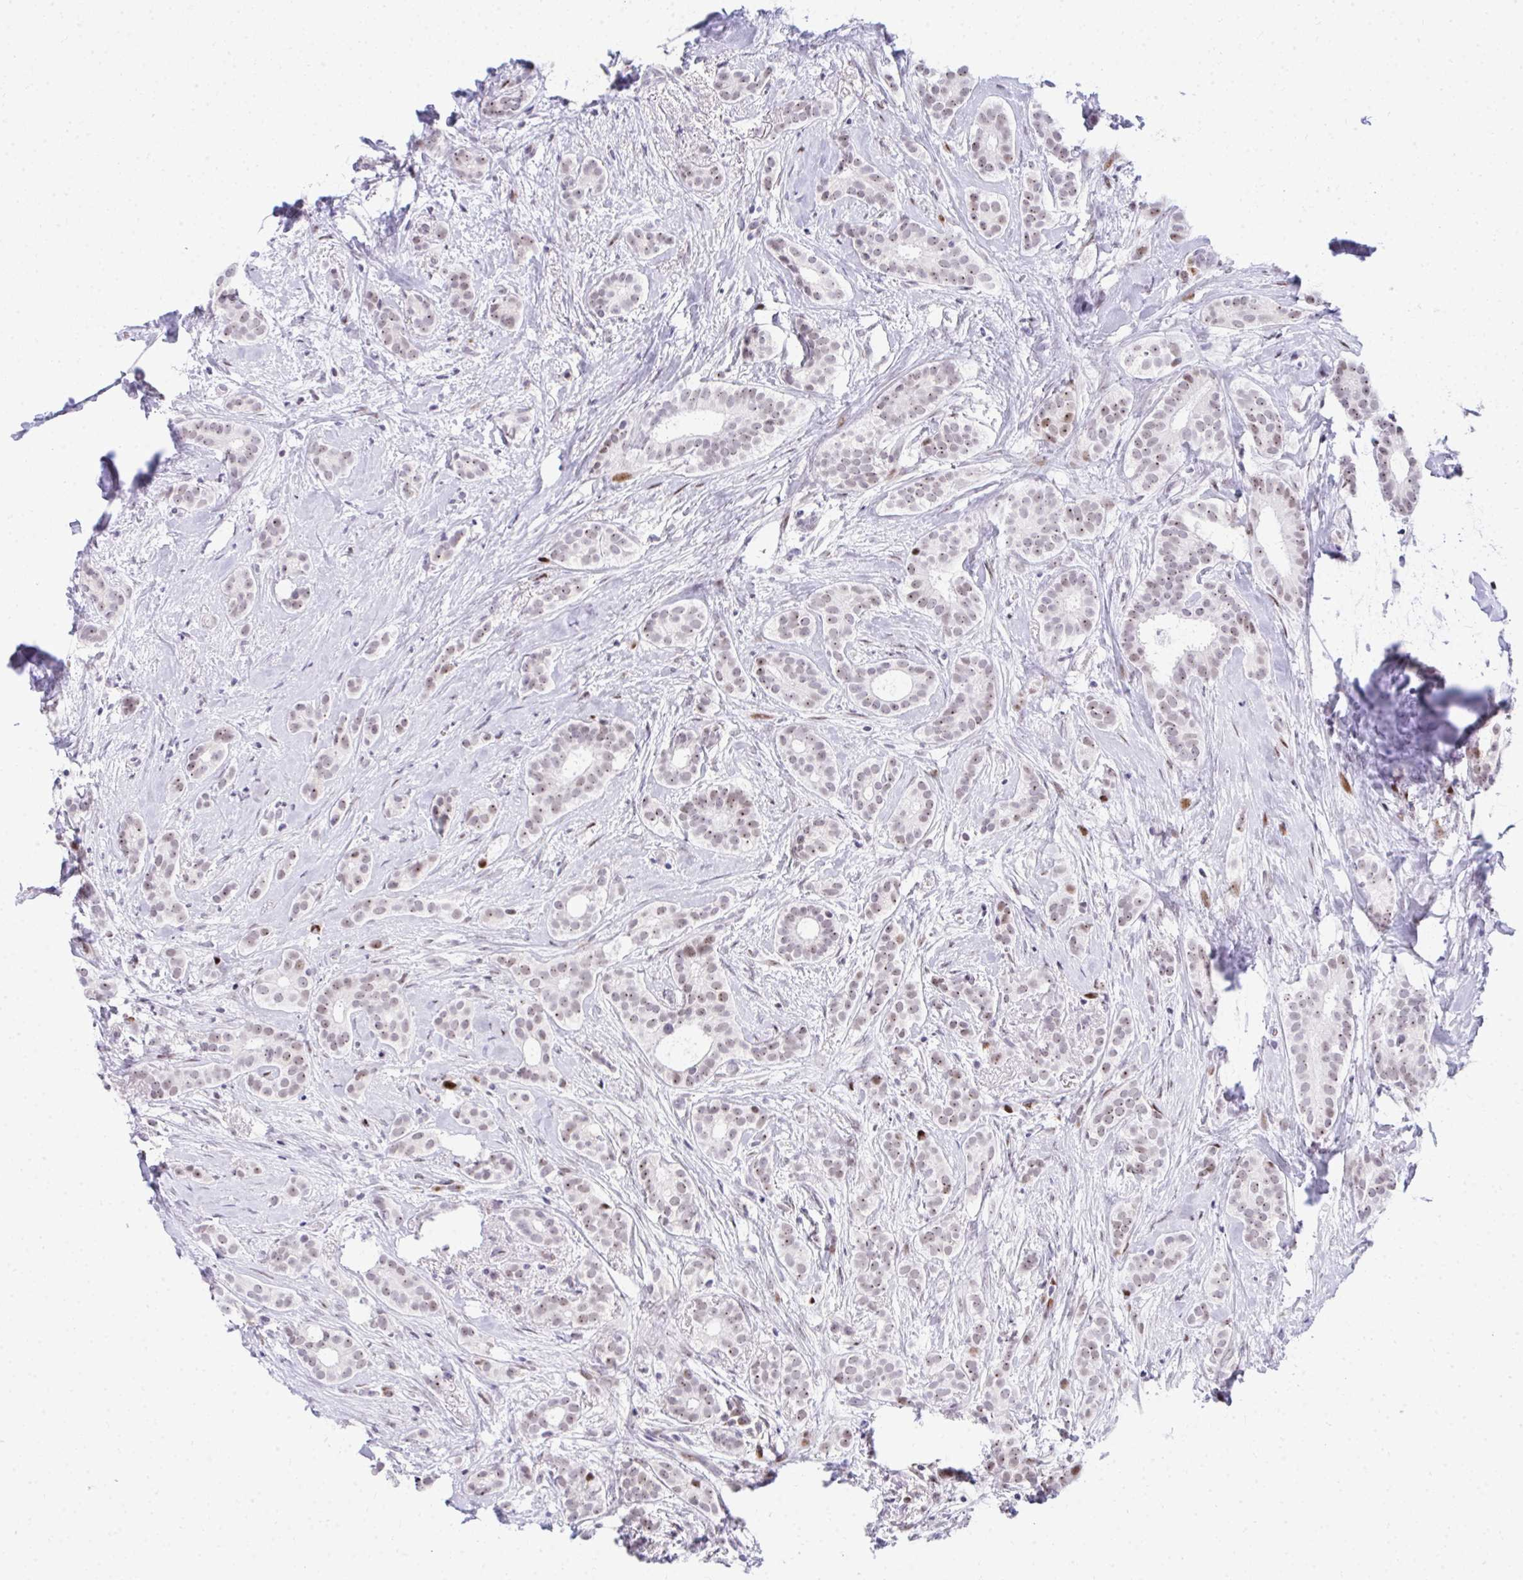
{"staining": {"intensity": "weak", "quantity": ">75%", "location": "nuclear"}, "tissue": "breast cancer", "cell_type": "Tumor cells", "image_type": "cancer", "snomed": [{"axis": "morphology", "description": "Duct carcinoma"}, {"axis": "topography", "description": "Breast"}], "caption": "A brown stain highlights weak nuclear expression of a protein in breast intraductal carcinoma tumor cells.", "gene": "GLDN", "patient": {"sex": "female", "age": 65}}